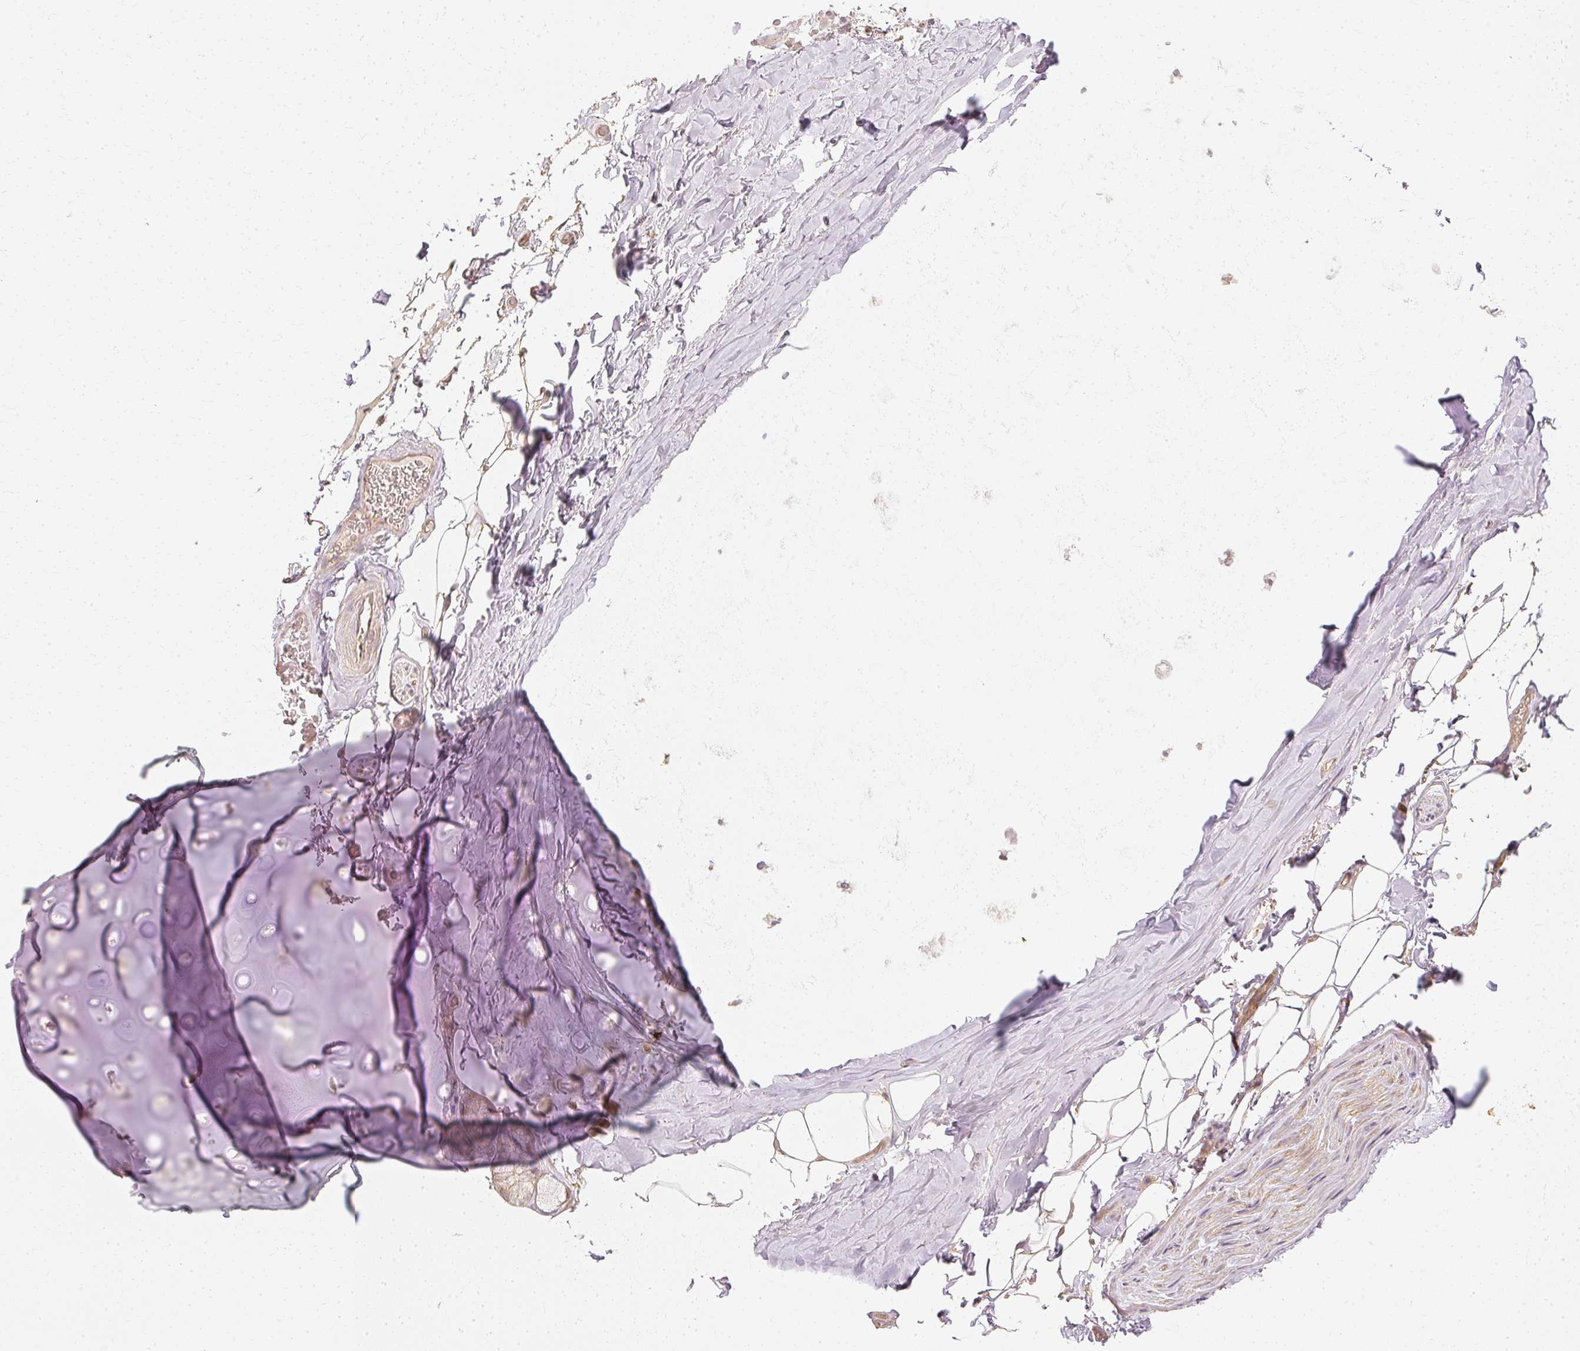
{"staining": {"intensity": "negative", "quantity": "none", "location": "none"}, "tissue": "adipose tissue", "cell_type": "Adipocytes", "image_type": "normal", "snomed": [{"axis": "morphology", "description": "Normal tissue, NOS"}, {"axis": "topography", "description": "Cartilage tissue"}, {"axis": "topography", "description": "Bronchus"}, {"axis": "topography", "description": "Peripheral nerve tissue"}], "caption": "The immunohistochemistry (IHC) micrograph has no significant expression in adipocytes of adipose tissue.", "gene": "GNAQ", "patient": {"sex": "male", "age": 67}}